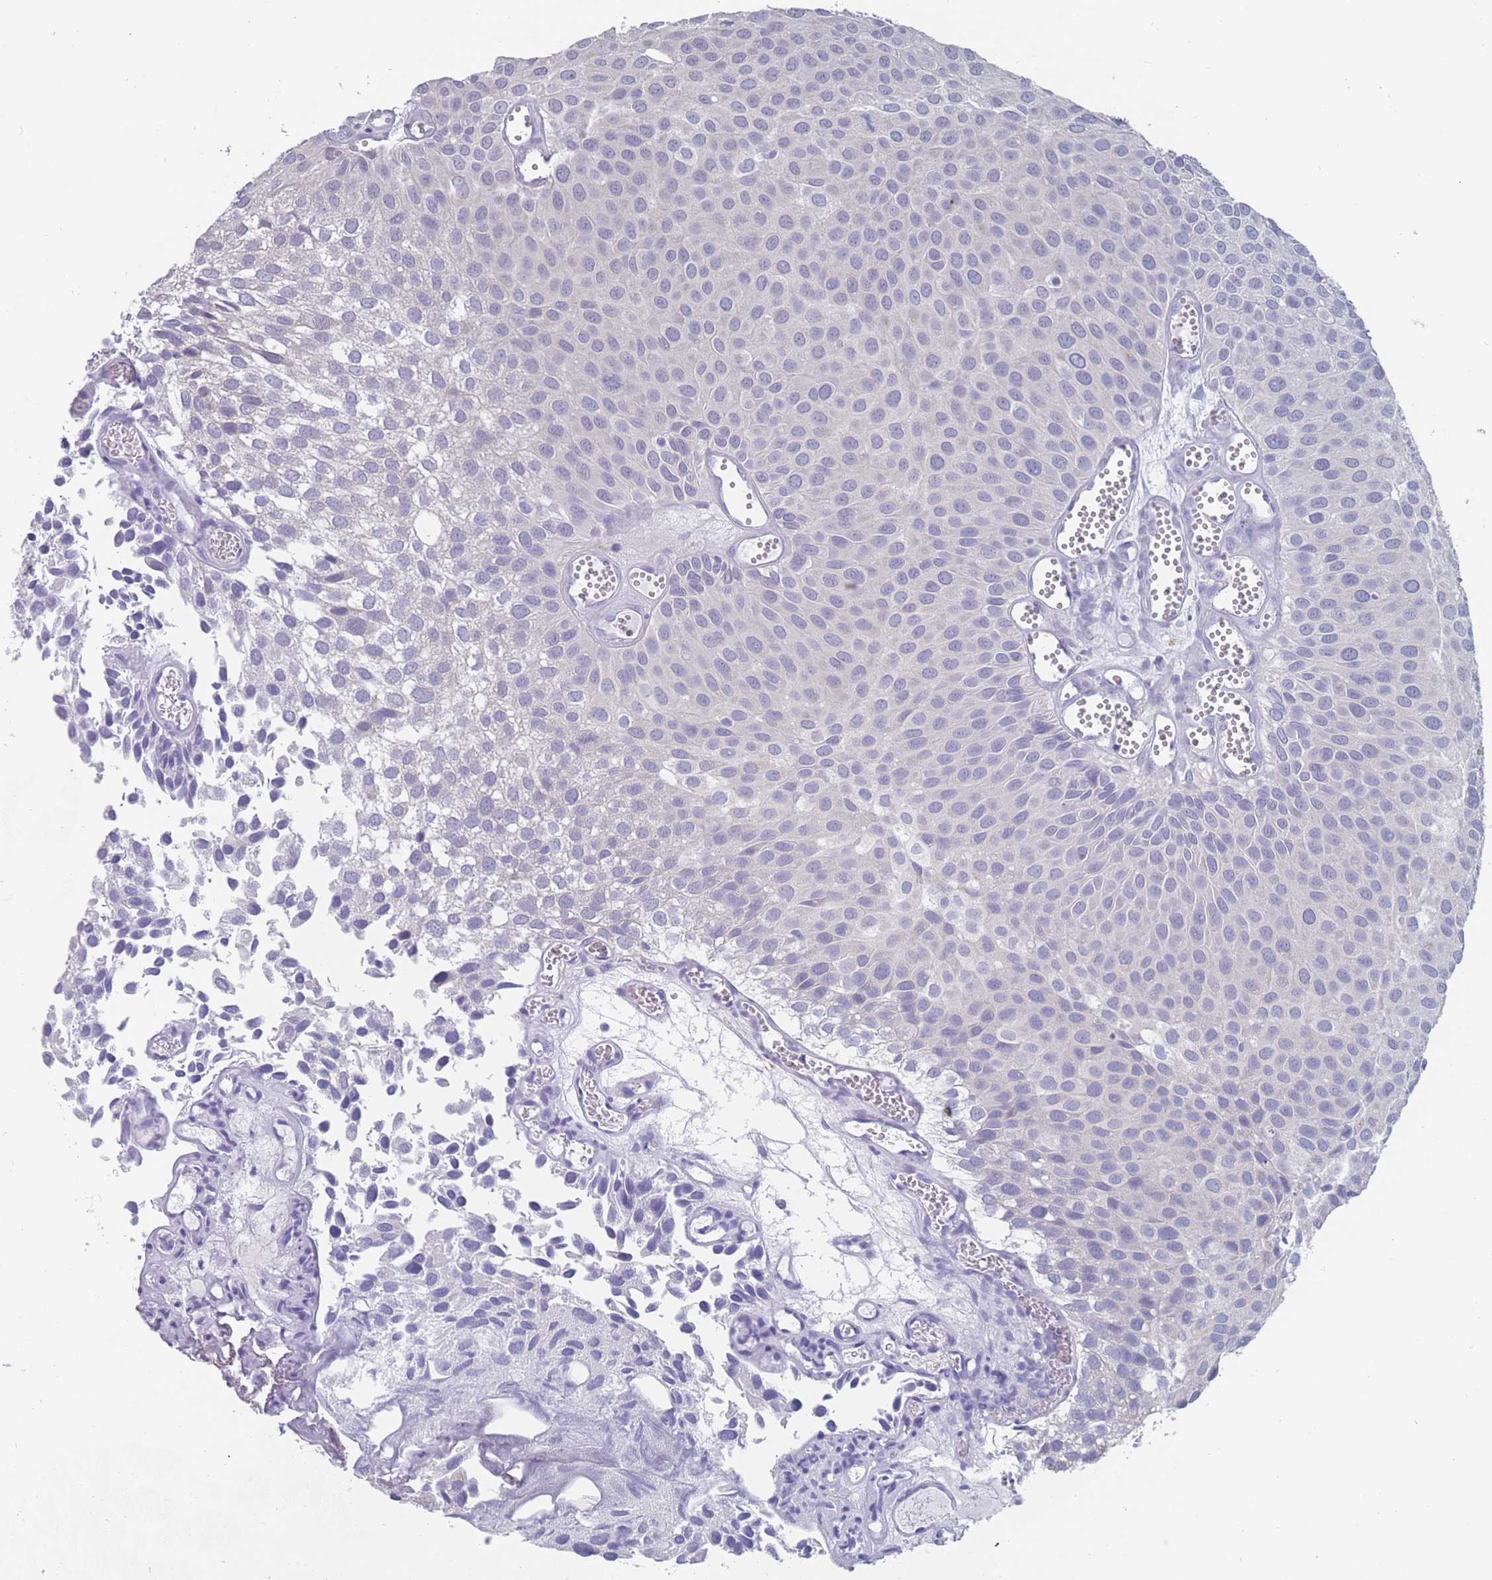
{"staining": {"intensity": "negative", "quantity": "none", "location": "none"}, "tissue": "urothelial cancer", "cell_type": "Tumor cells", "image_type": "cancer", "snomed": [{"axis": "morphology", "description": "Urothelial carcinoma, Low grade"}, {"axis": "topography", "description": "Urinary bladder"}], "caption": "Protein analysis of low-grade urothelial carcinoma shows no significant positivity in tumor cells. The staining was performed using DAB to visualize the protein expression in brown, while the nuclei were stained in blue with hematoxylin (Magnification: 20x).", "gene": "CYP51A1", "patient": {"sex": "male", "age": 88}}